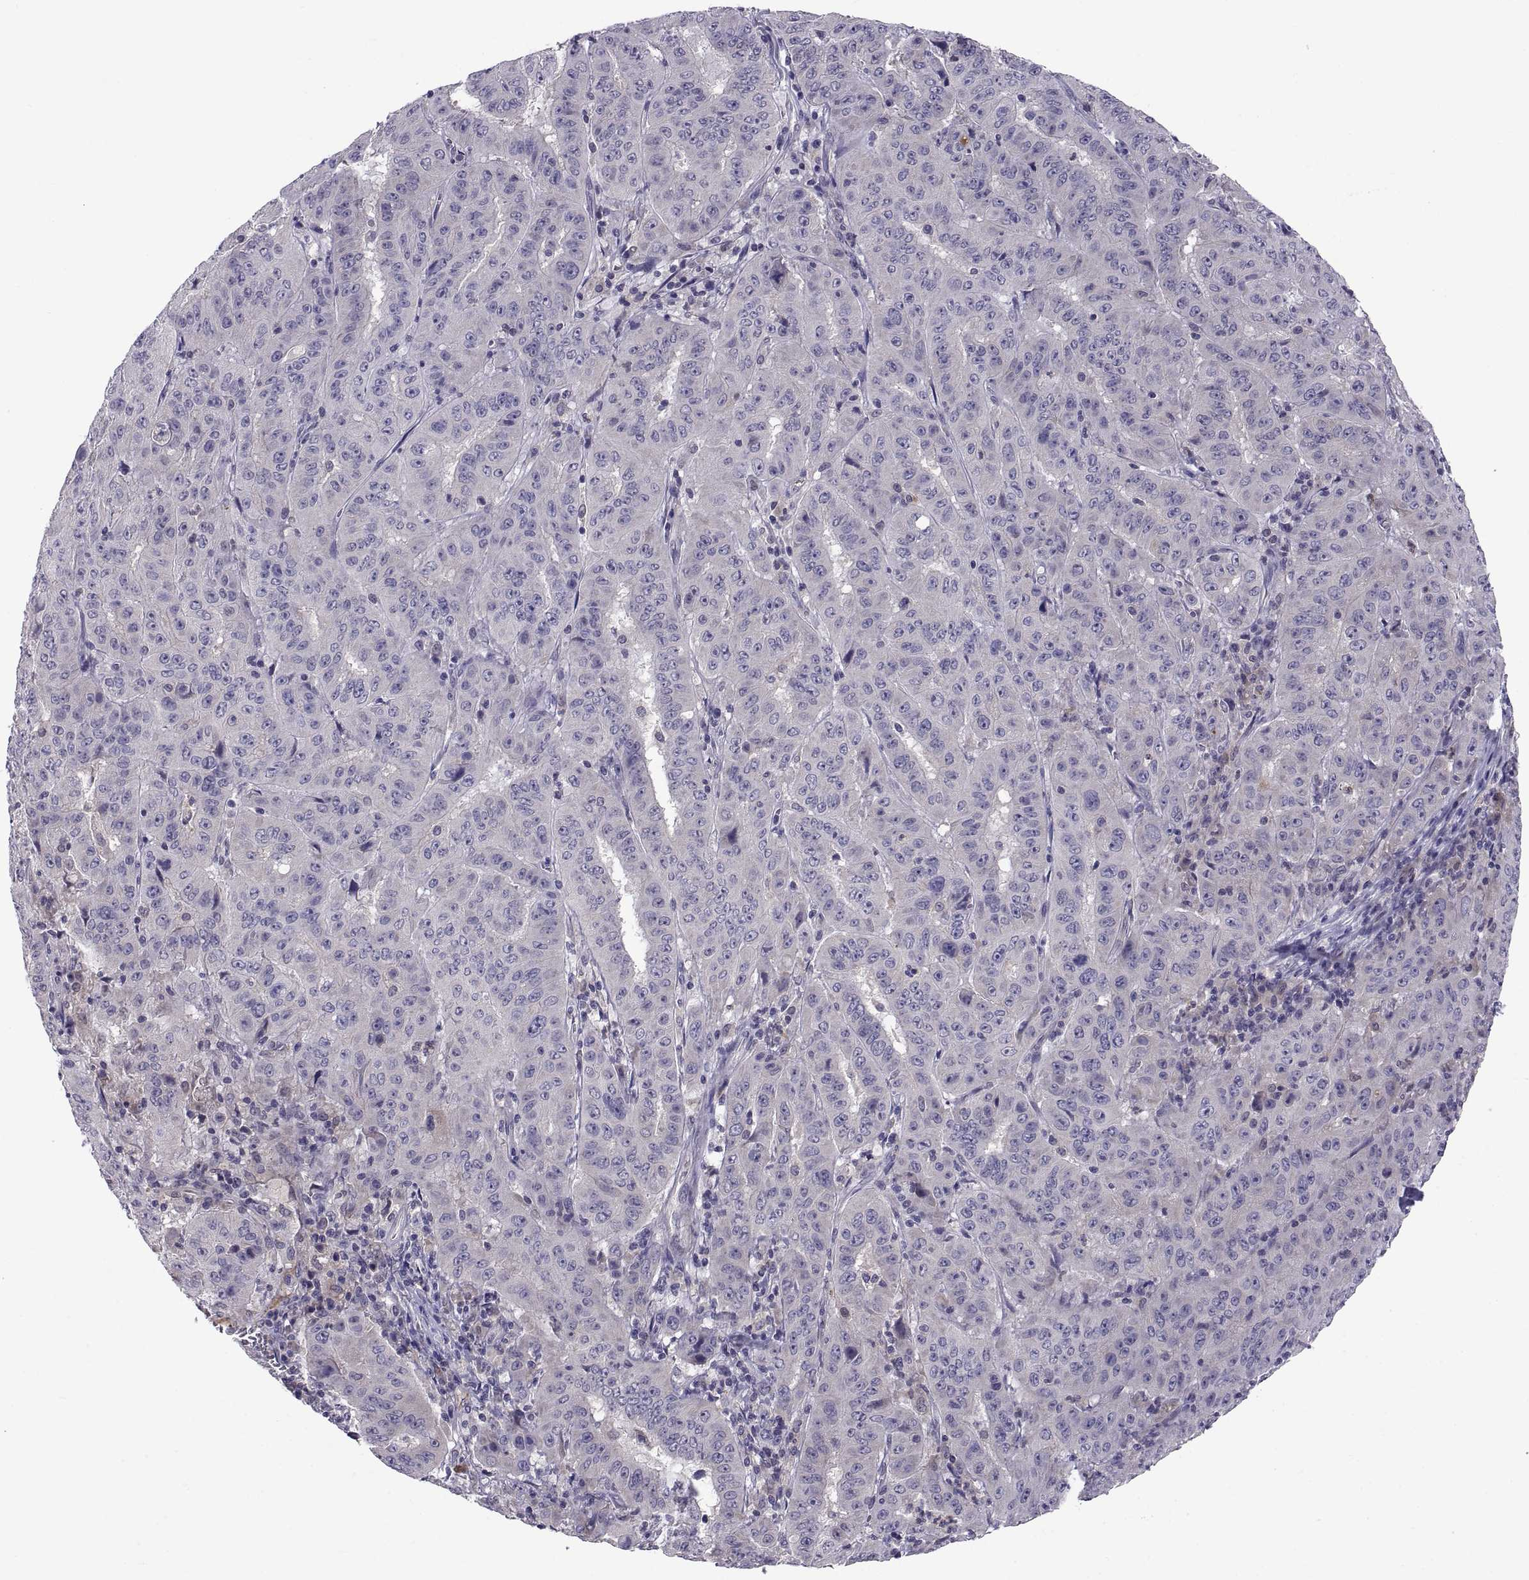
{"staining": {"intensity": "negative", "quantity": "none", "location": "none"}, "tissue": "pancreatic cancer", "cell_type": "Tumor cells", "image_type": "cancer", "snomed": [{"axis": "morphology", "description": "Adenocarcinoma, NOS"}, {"axis": "topography", "description": "Pancreas"}], "caption": "Human pancreatic adenocarcinoma stained for a protein using immunohistochemistry (IHC) exhibits no staining in tumor cells.", "gene": "PKP1", "patient": {"sex": "male", "age": 63}}